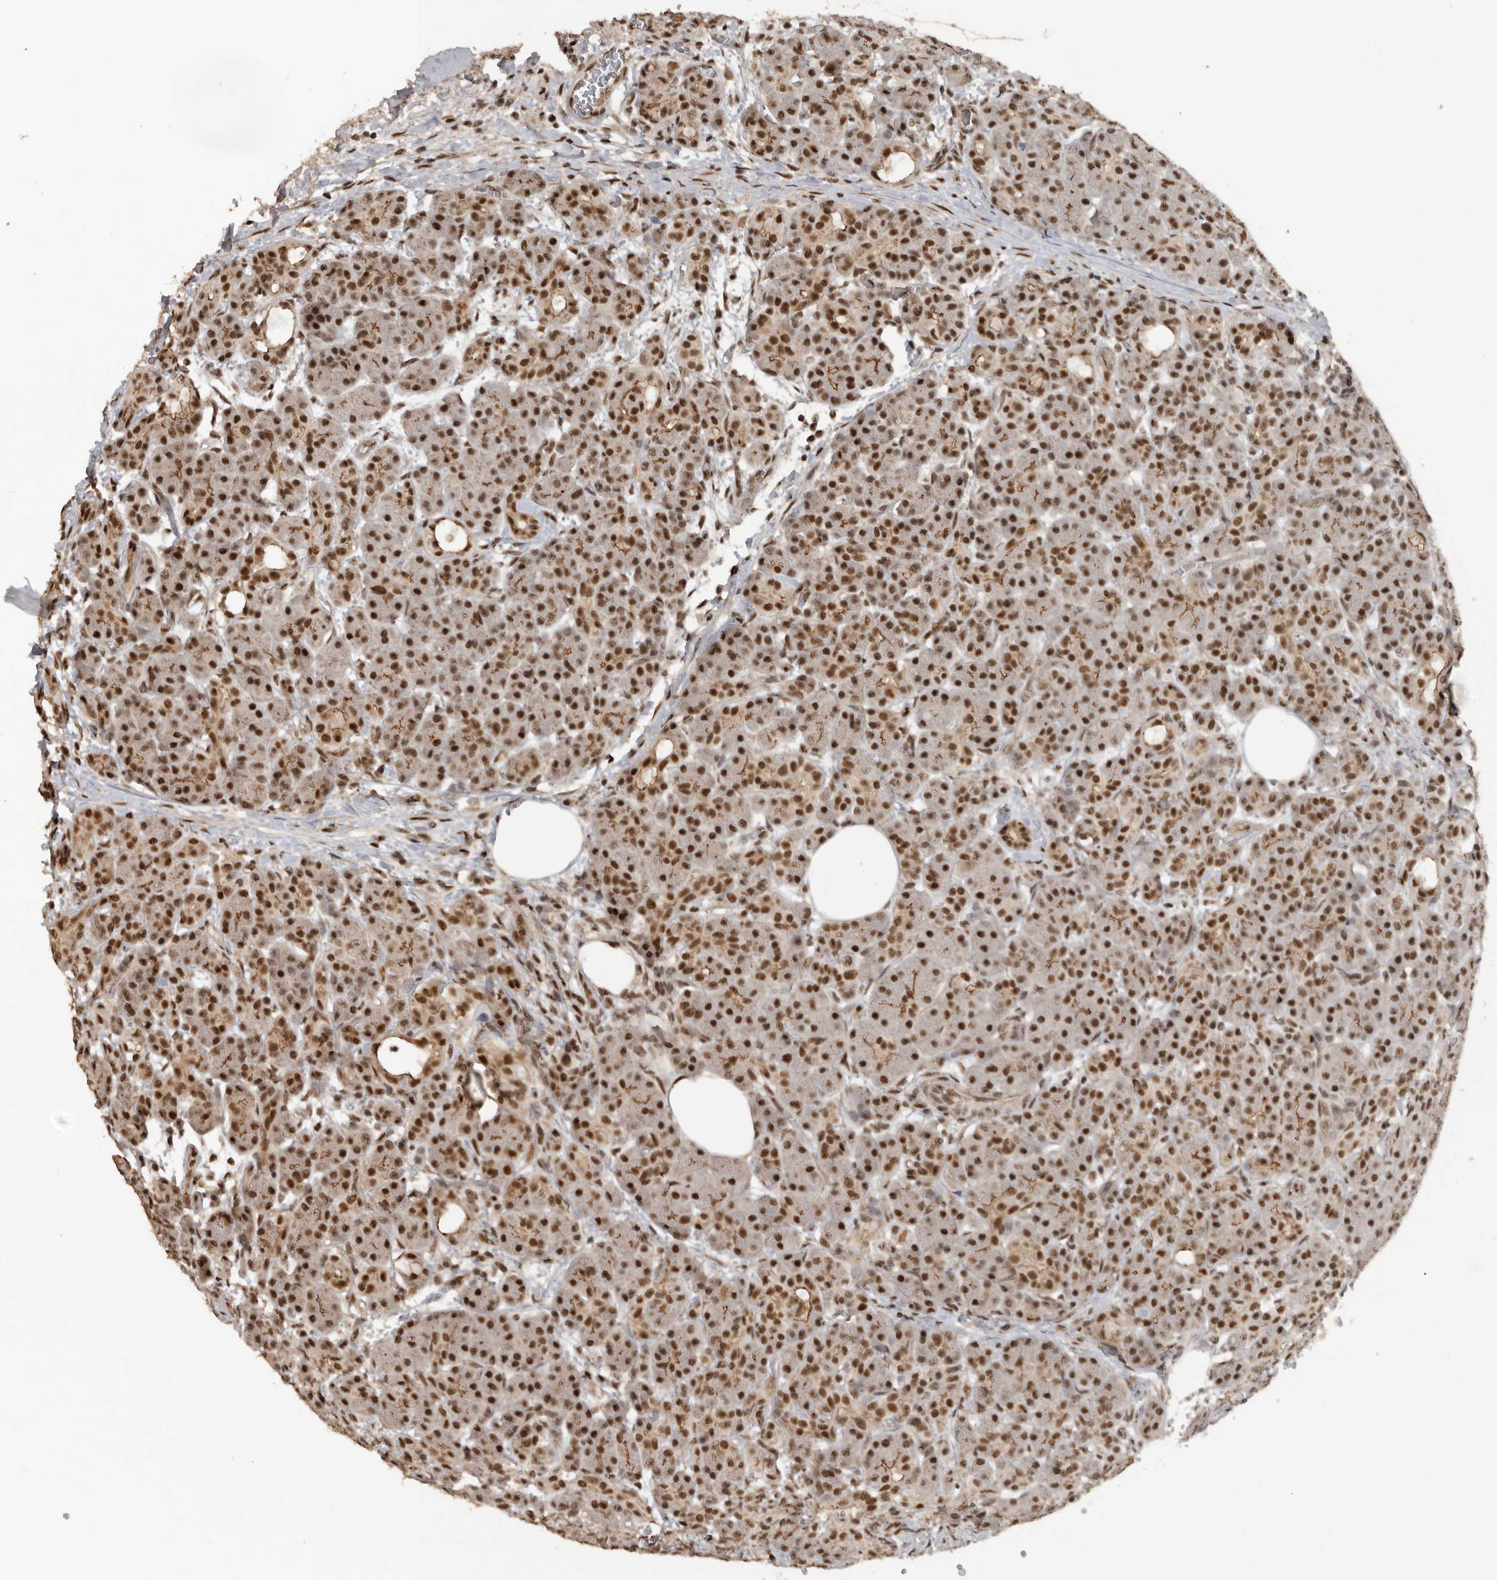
{"staining": {"intensity": "strong", "quantity": ">75%", "location": "nuclear"}, "tissue": "pancreas", "cell_type": "Exocrine glandular cells", "image_type": "normal", "snomed": [{"axis": "morphology", "description": "Normal tissue, NOS"}, {"axis": "topography", "description": "Pancreas"}], "caption": "A high-resolution image shows immunohistochemistry staining of unremarkable pancreas, which reveals strong nuclear positivity in about >75% of exocrine glandular cells.", "gene": "CBLL1", "patient": {"sex": "male", "age": 63}}